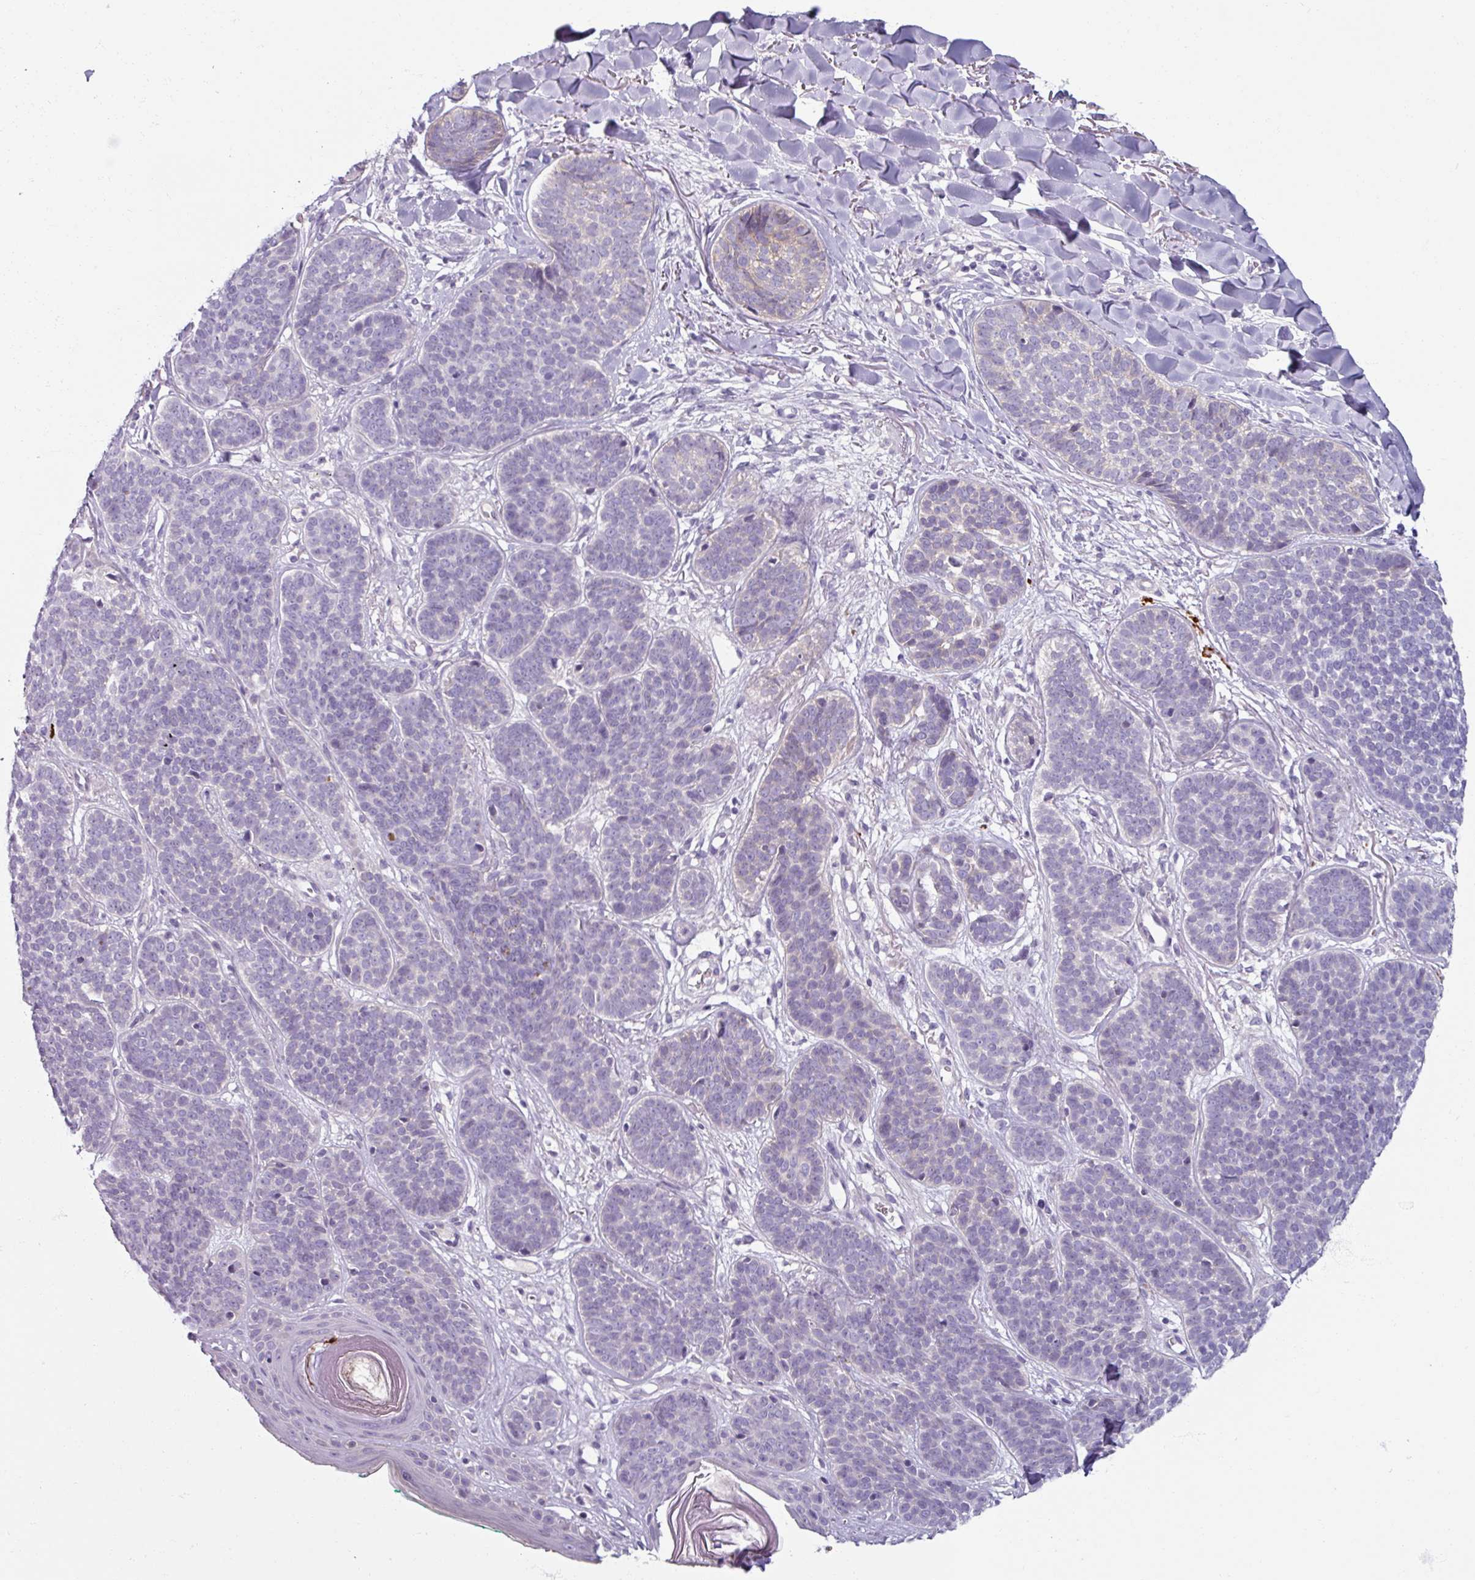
{"staining": {"intensity": "negative", "quantity": "none", "location": "none"}, "tissue": "skin cancer", "cell_type": "Tumor cells", "image_type": "cancer", "snomed": [{"axis": "morphology", "description": "Basal cell carcinoma"}, {"axis": "topography", "description": "Skin"}, {"axis": "topography", "description": "Skin of neck"}, {"axis": "topography", "description": "Skin of shoulder"}, {"axis": "topography", "description": "Skin of back"}], "caption": "Immunohistochemistry image of human skin cancer stained for a protein (brown), which reveals no staining in tumor cells. (Brightfield microscopy of DAB IHC at high magnification).", "gene": "SMIM11", "patient": {"sex": "male", "age": 80}}